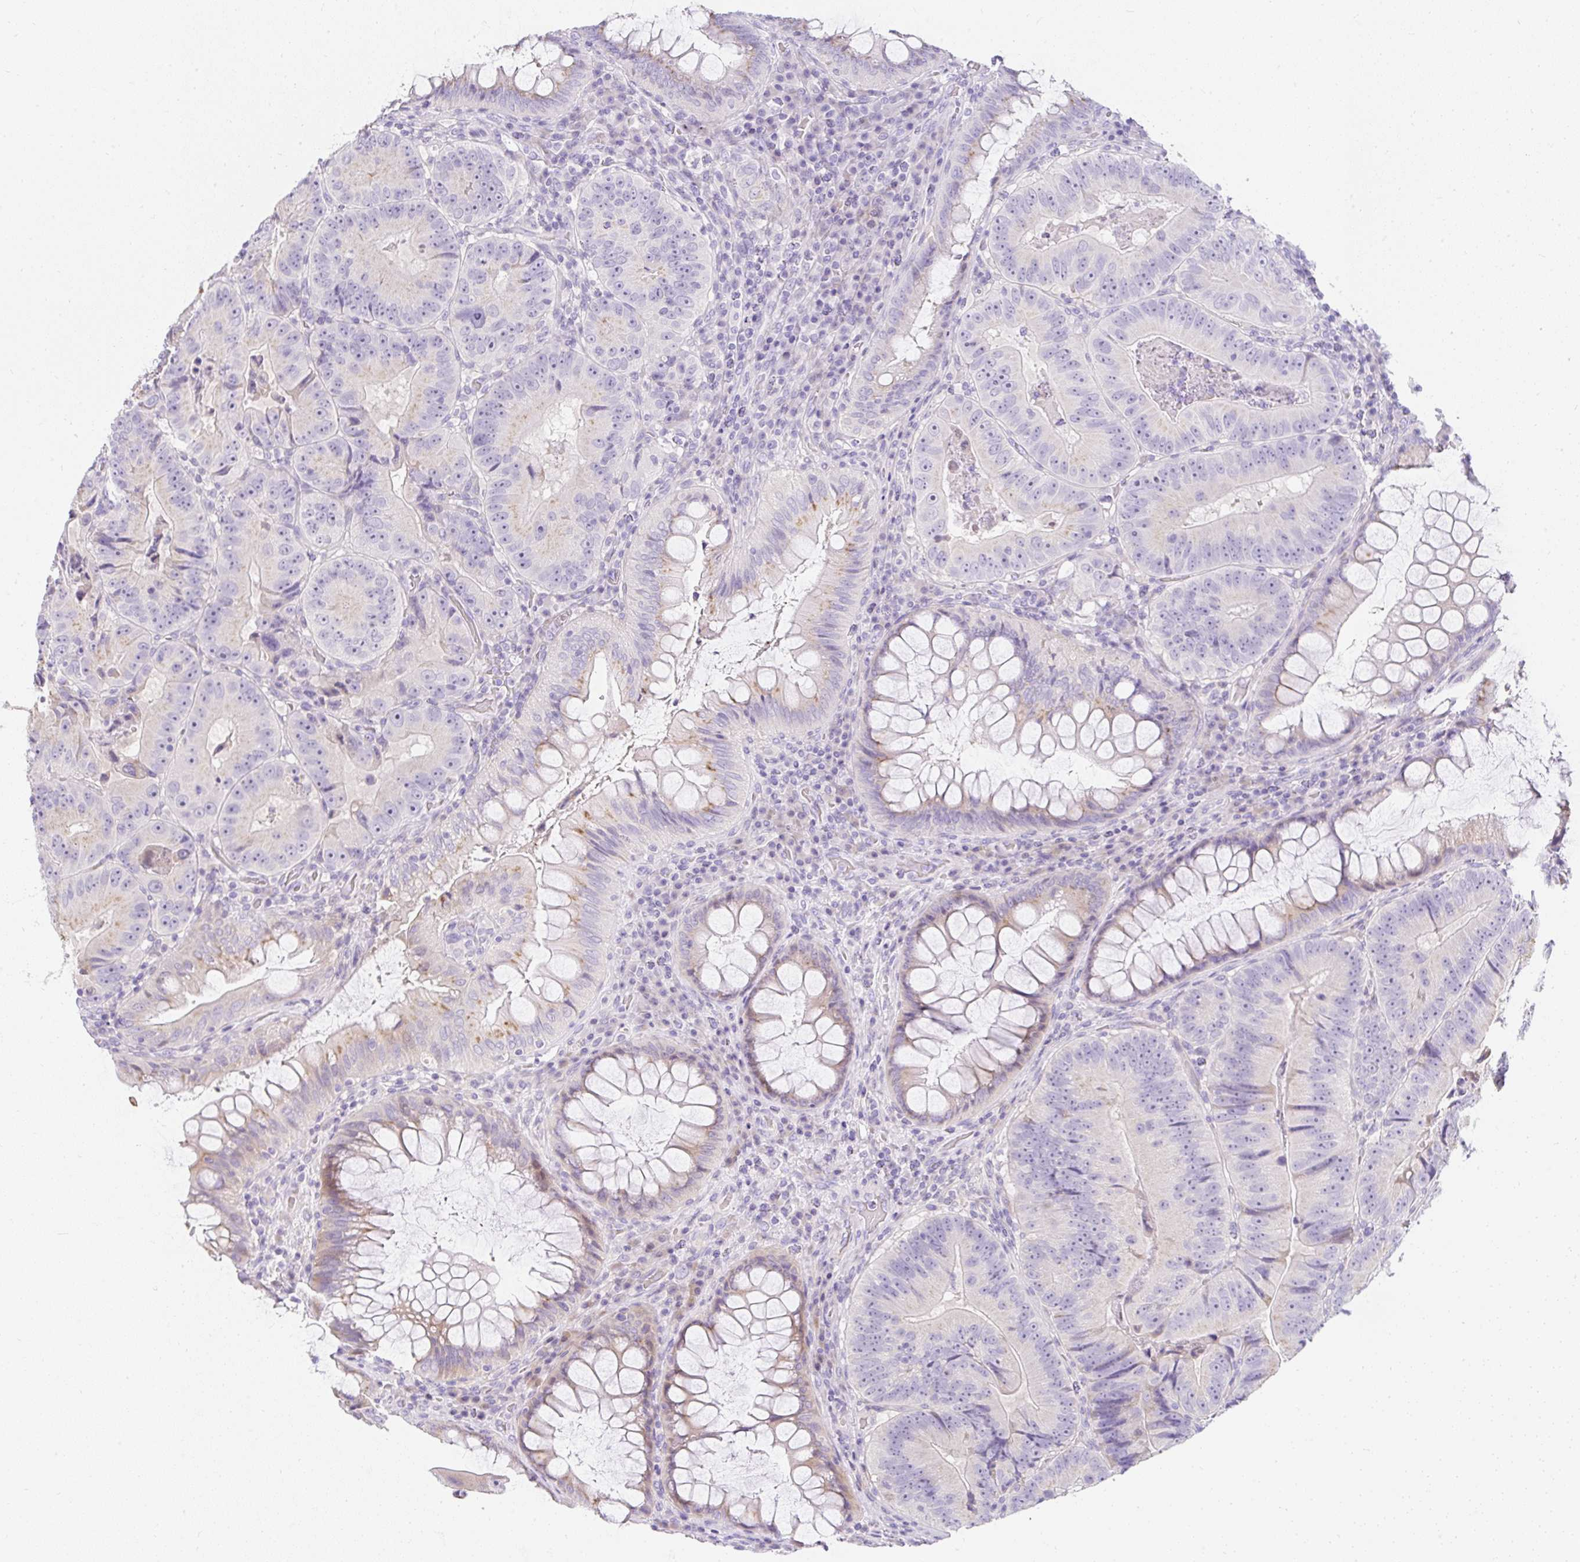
{"staining": {"intensity": "weak", "quantity": "<25%", "location": "cytoplasmic/membranous"}, "tissue": "colorectal cancer", "cell_type": "Tumor cells", "image_type": "cancer", "snomed": [{"axis": "morphology", "description": "Adenocarcinoma, NOS"}, {"axis": "topography", "description": "Colon"}], "caption": "A high-resolution photomicrograph shows immunohistochemistry staining of adenocarcinoma (colorectal), which reveals no significant staining in tumor cells. (DAB immunohistochemistry visualized using brightfield microscopy, high magnification).", "gene": "DTX4", "patient": {"sex": "female", "age": 86}}